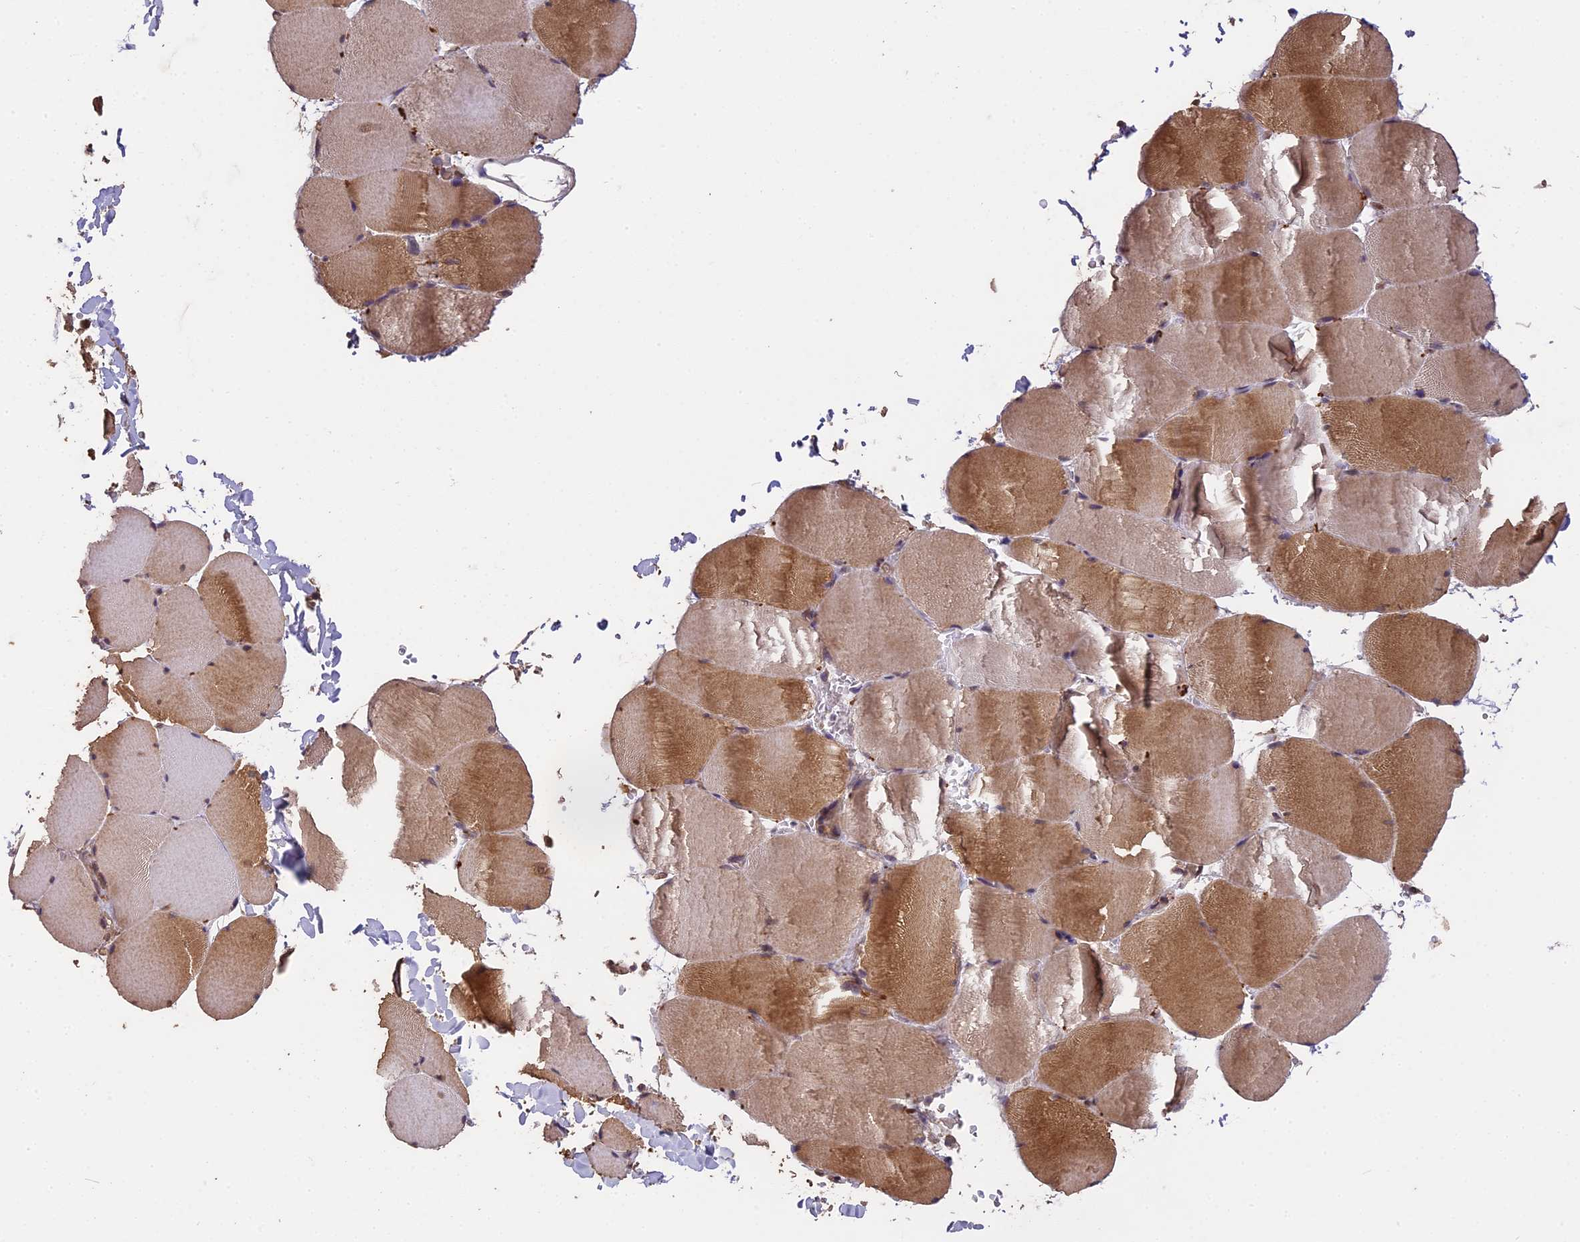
{"staining": {"intensity": "moderate", "quantity": "25%-75%", "location": "cytoplasmic/membranous"}, "tissue": "skeletal muscle", "cell_type": "Myocytes", "image_type": "normal", "snomed": [{"axis": "morphology", "description": "Normal tissue, NOS"}, {"axis": "topography", "description": "Skeletal muscle"}, {"axis": "topography", "description": "Head-Neck"}], "caption": "IHC photomicrograph of normal skeletal muscle: skeletal muscle stained using immunohistochemistry (IHC) exhibits medium levels of moderate protein expression localized specifically in the cytoplasmic/membranous of myocytes, appearing as a cytoplasmic/membranous brown color.", "gene": "CHD9", "patient": {"sex": "male", "age": 66}}